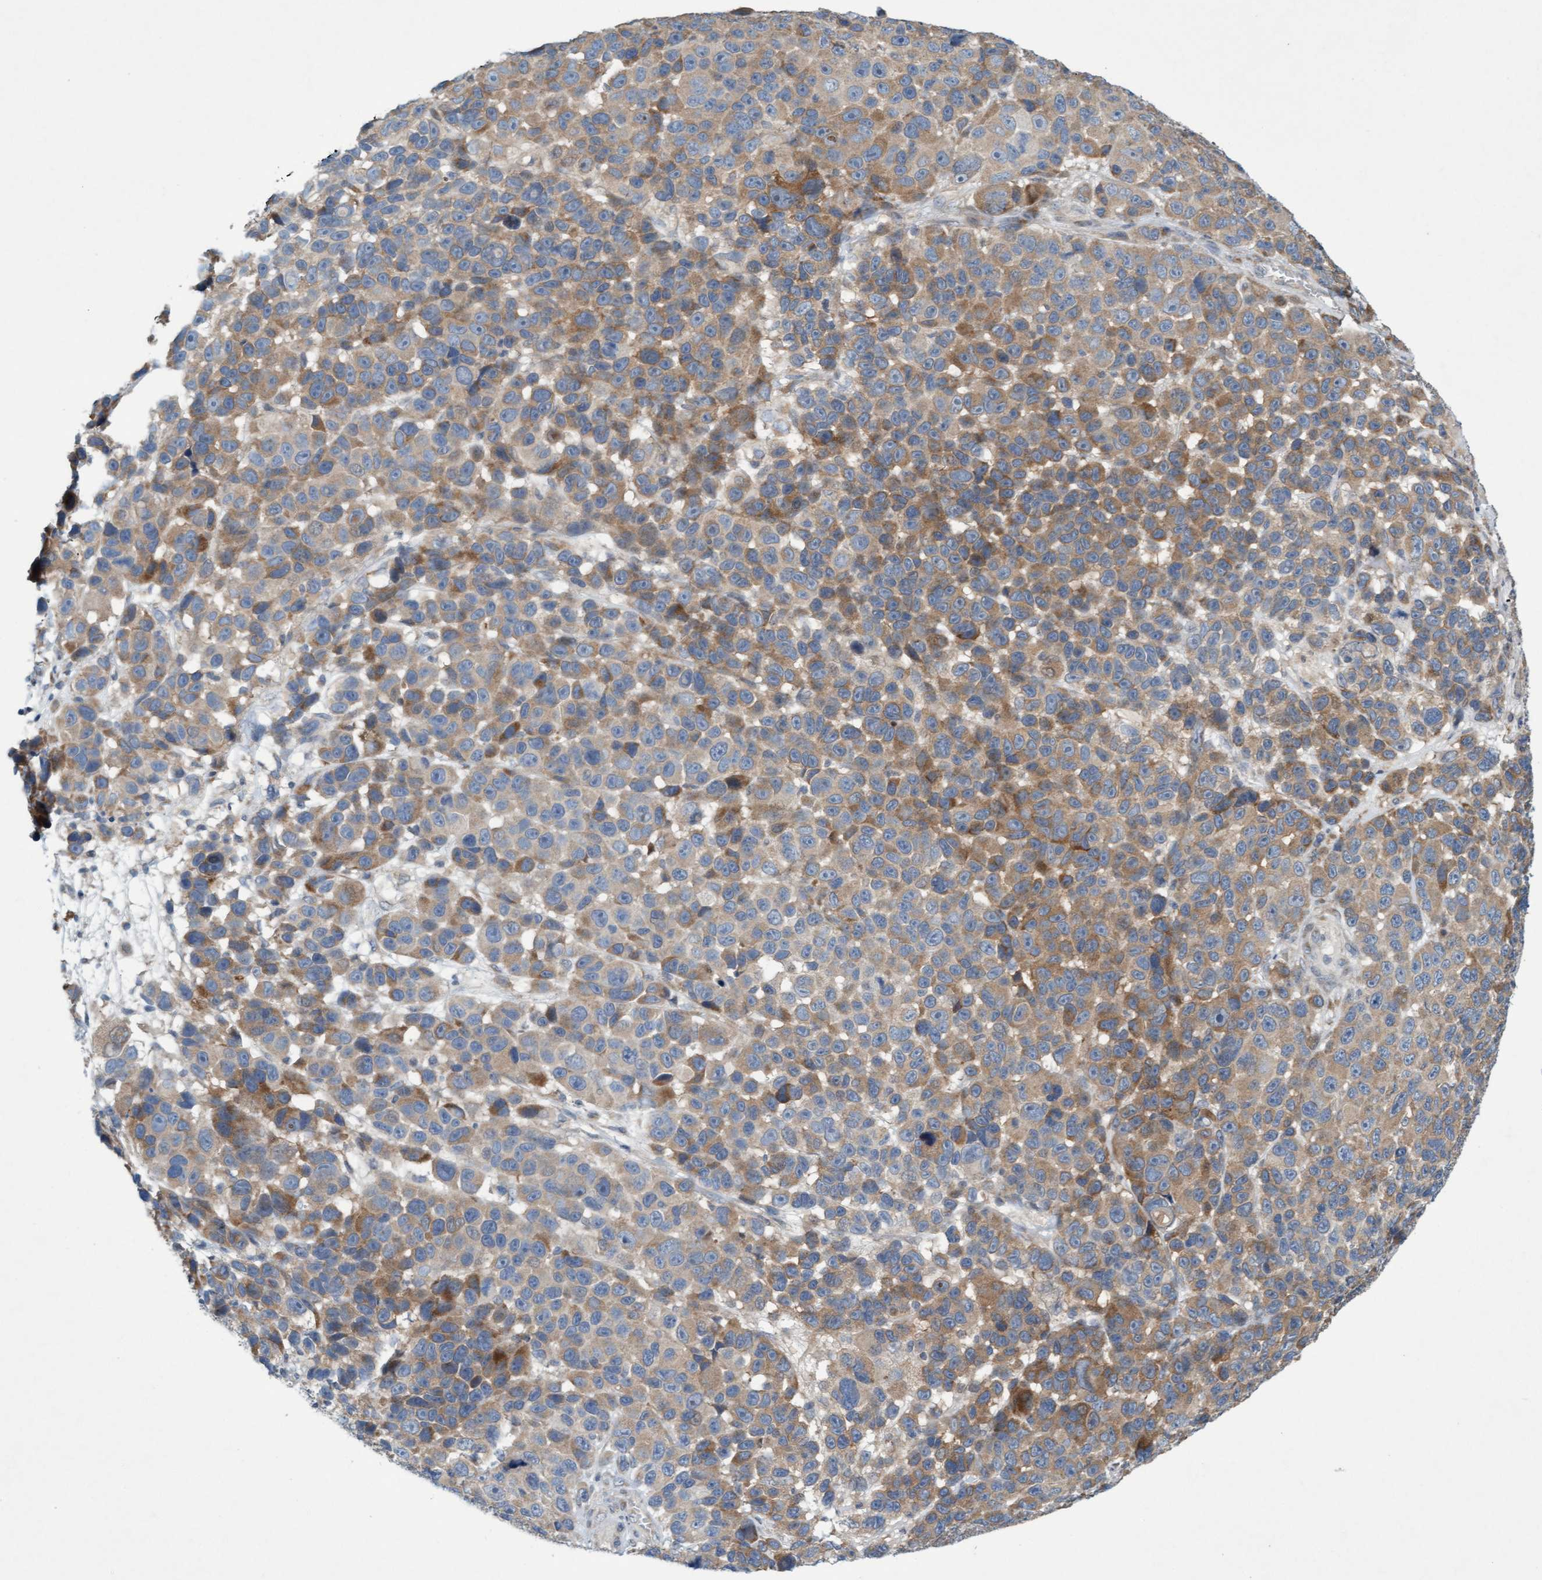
{"staining": {"intensity": "moderate", "quantity": "25%-75%", "location": "cytoplasmic/membranous"}, "tissue": "melanoma", "cell_type": "Tumor cells", "image_type": "cancer", "snomed": [{"axis": "morphology", "description": "Malignant melanoma, NOS"}, {"axis": "topography", "description": "Skin"}], "caption": "An immunohistochemistry (IHC) image of neoplastic tissue is shown. Protein staining in brown shows moderate cytoplasmic/membranous positivity in melanoma within tumor cells.", "gene": "DDHD2", "patient": {"sex": "male", "age": 53}}